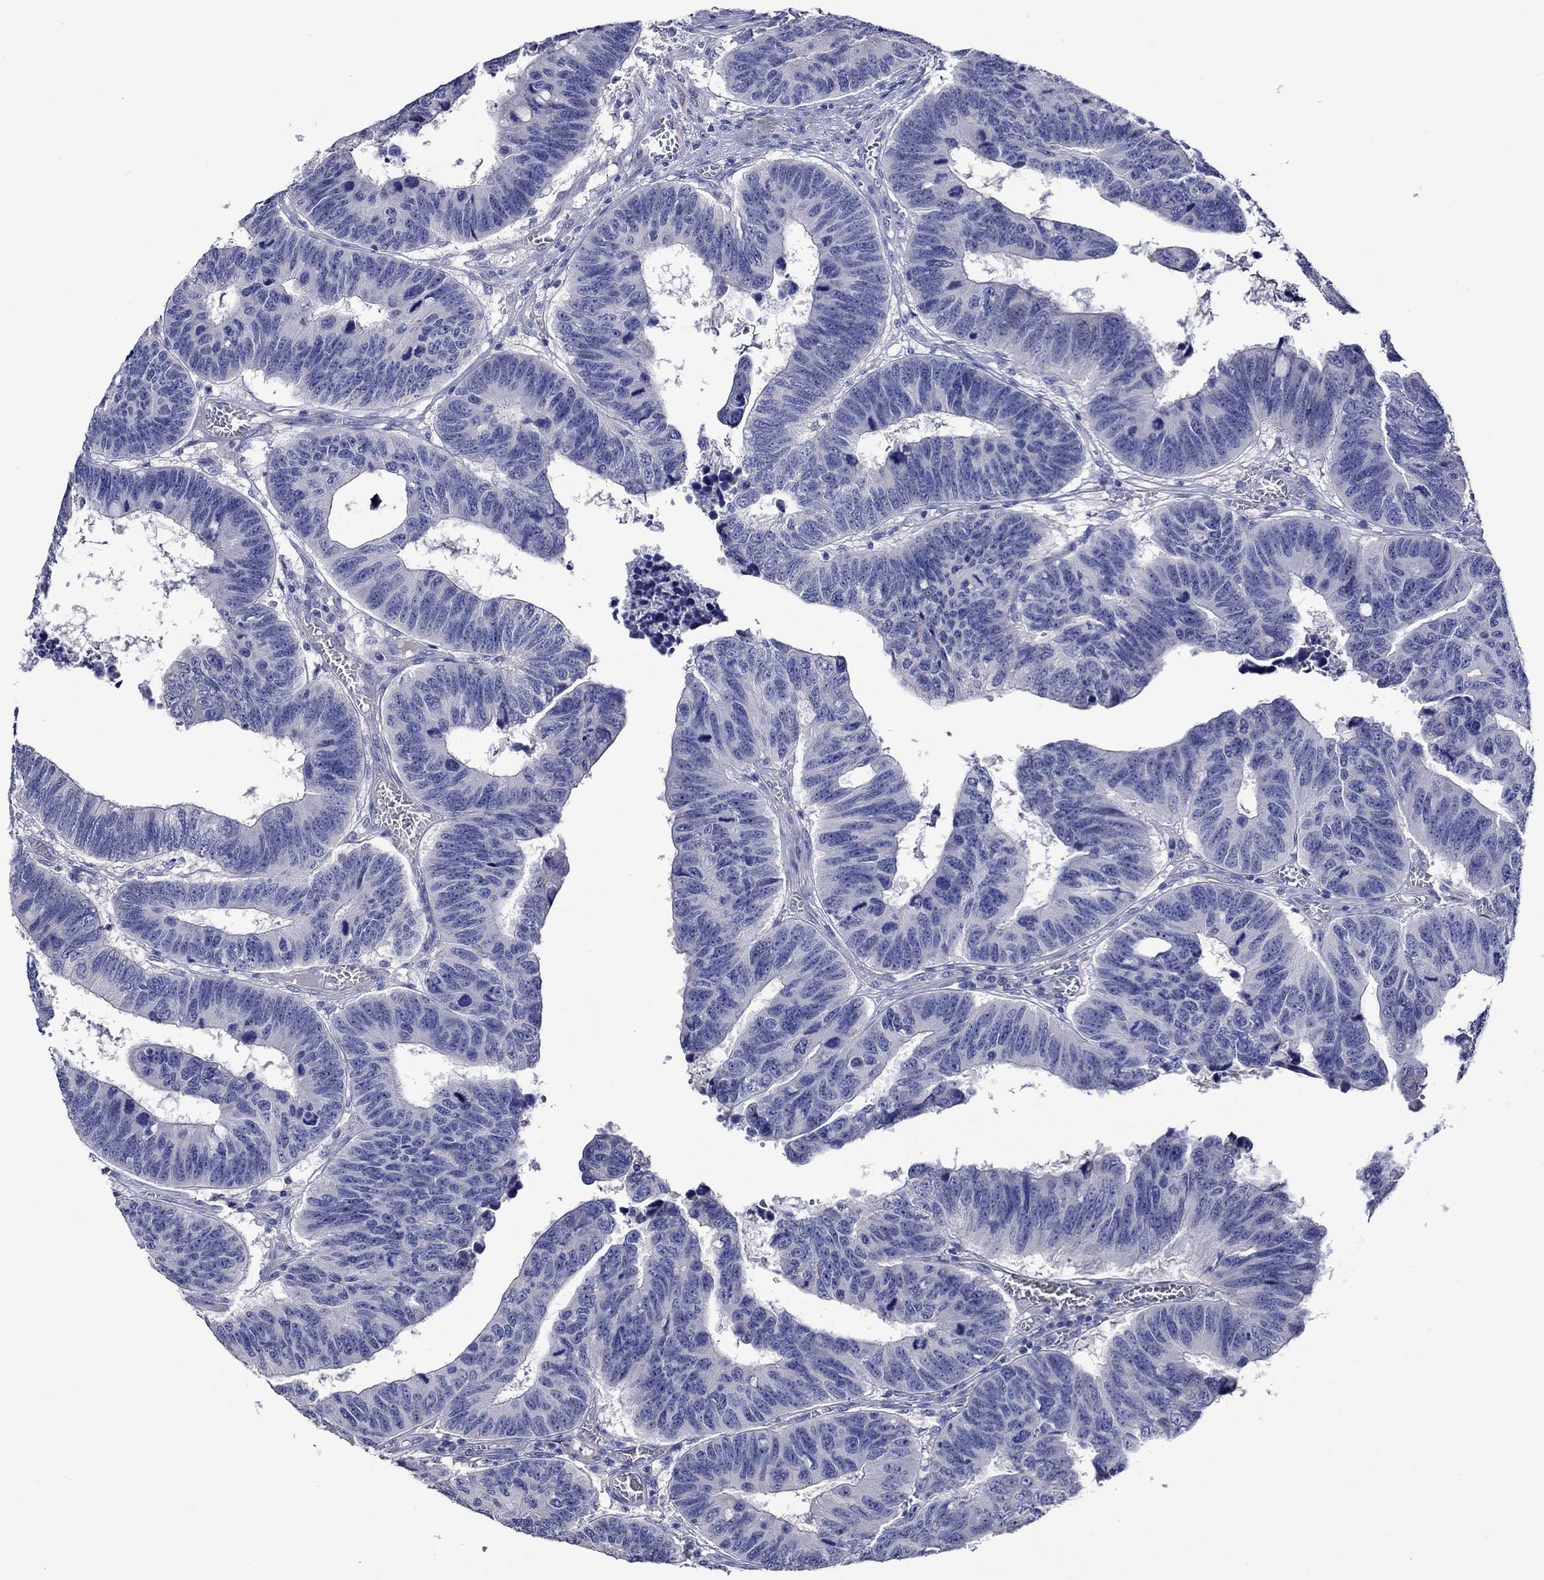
{"staining": {"intensity": "negative", "quantity": "none", "location": "none"}, "tissue": "colorectal cancer", "cell_type": "Tumor cells", "image_type": "cancer", "snomed": [{"axis": "morphology", "description": "Adenocarcinoma, NOS"}, {"axis": "topography", "description": "Appendix"}, {"axis": "topography", "description": "Colon"}, {"axis": "topography", "description": "Cecum"}, {"axis": "topography", "description": "Colon asc"}], "caption": "An IHC image of colorectal cancer is shown. There is no staining in tumor cells of colorectal cancer.", "gene": "CRYAB", "patient": {"sex": "female", "age": 85}}